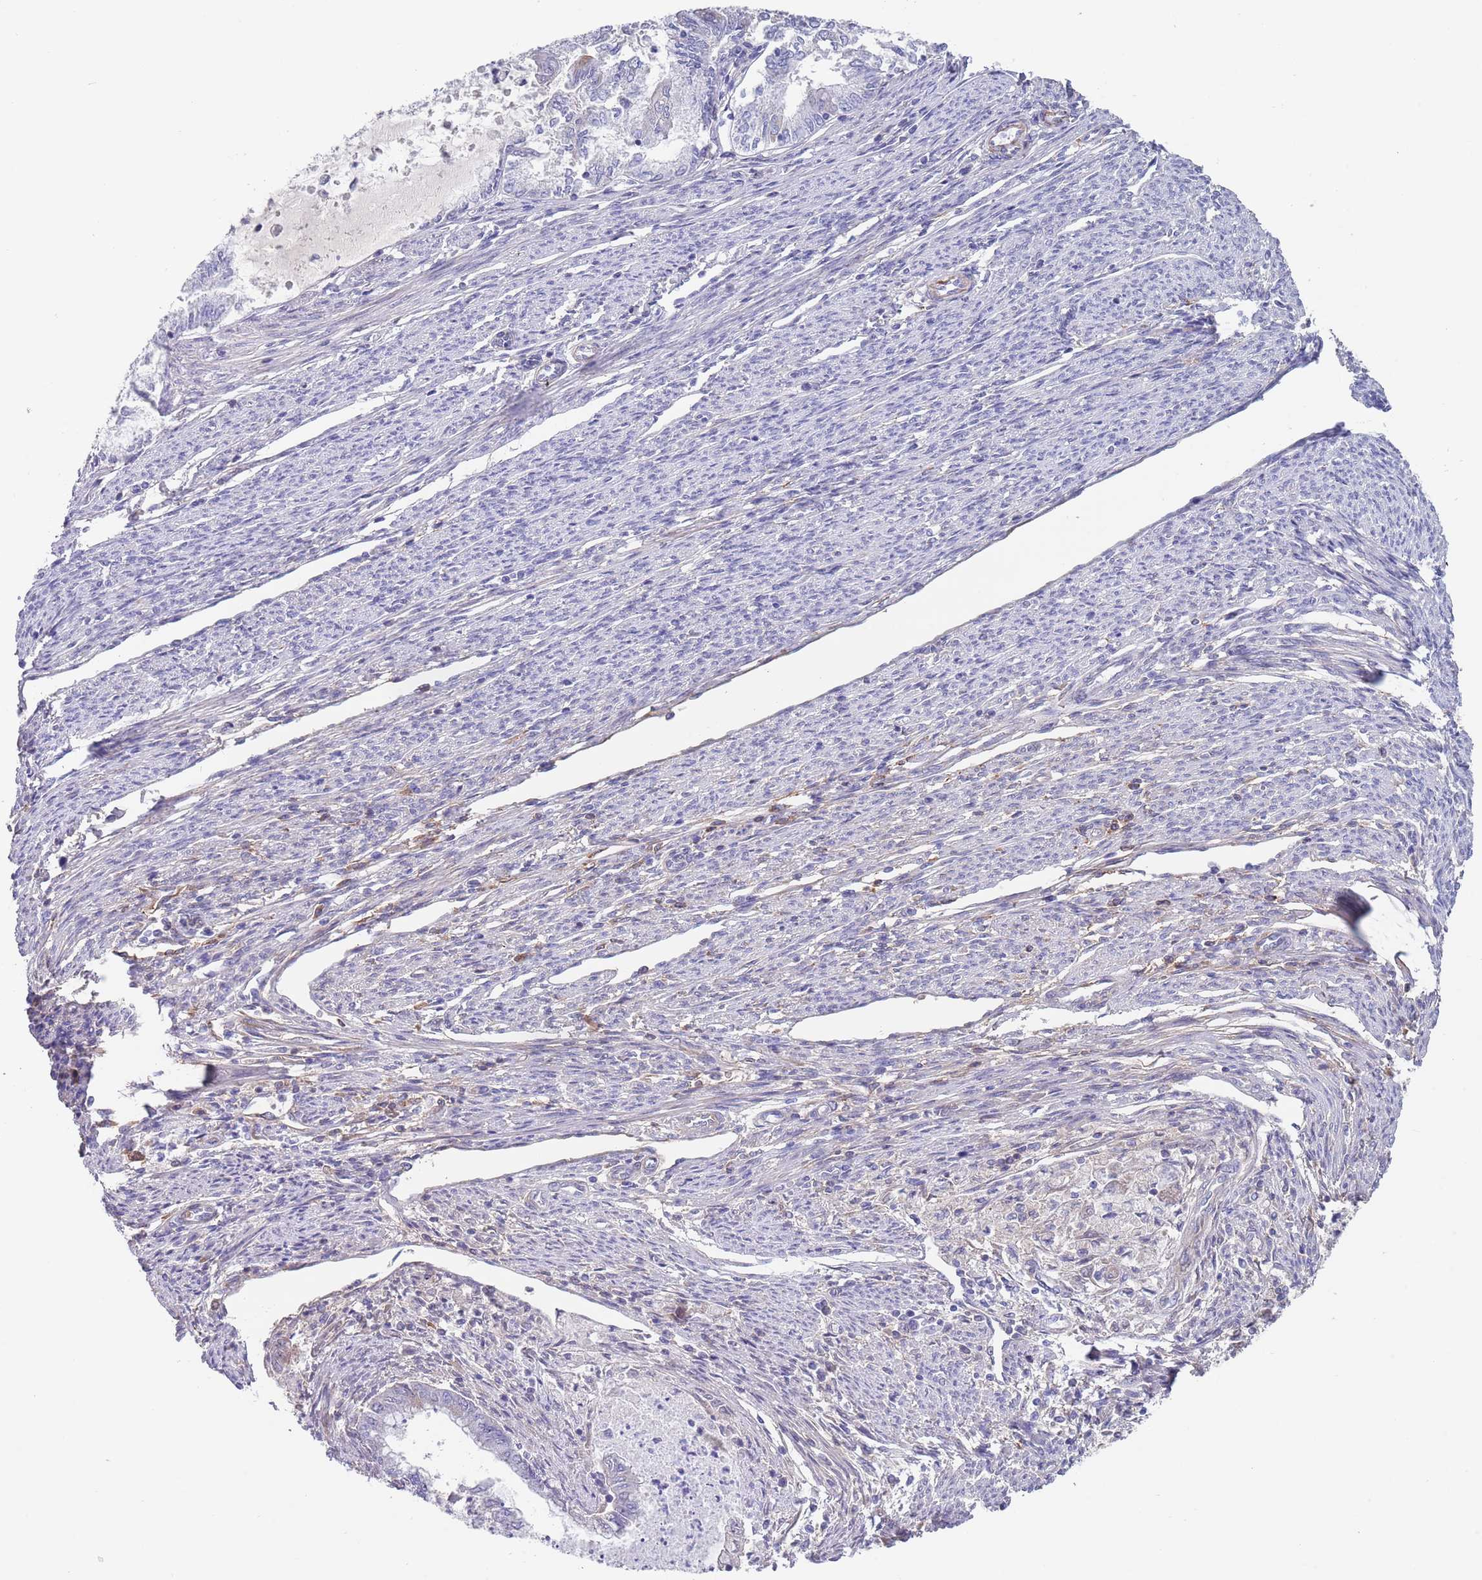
{"staining": {"intensity": "negative", "quantity": "none", "location": "none"}, "tissue": "endometrial cancer", "cell_type": "Tumor cells", "image_type": "cancer", "snomed": [{"axis": "morphology", "description": "Adenocarcinoma, NOS"}, {"axis": "topography", "description": "Endometrium"}], "caption": "Immunohistochemistry of human endometrial adenocarcinoma displays no positivity in tumor cells.", "gene": "RNF169", "patient": {"sex": "female", "age": 79}}